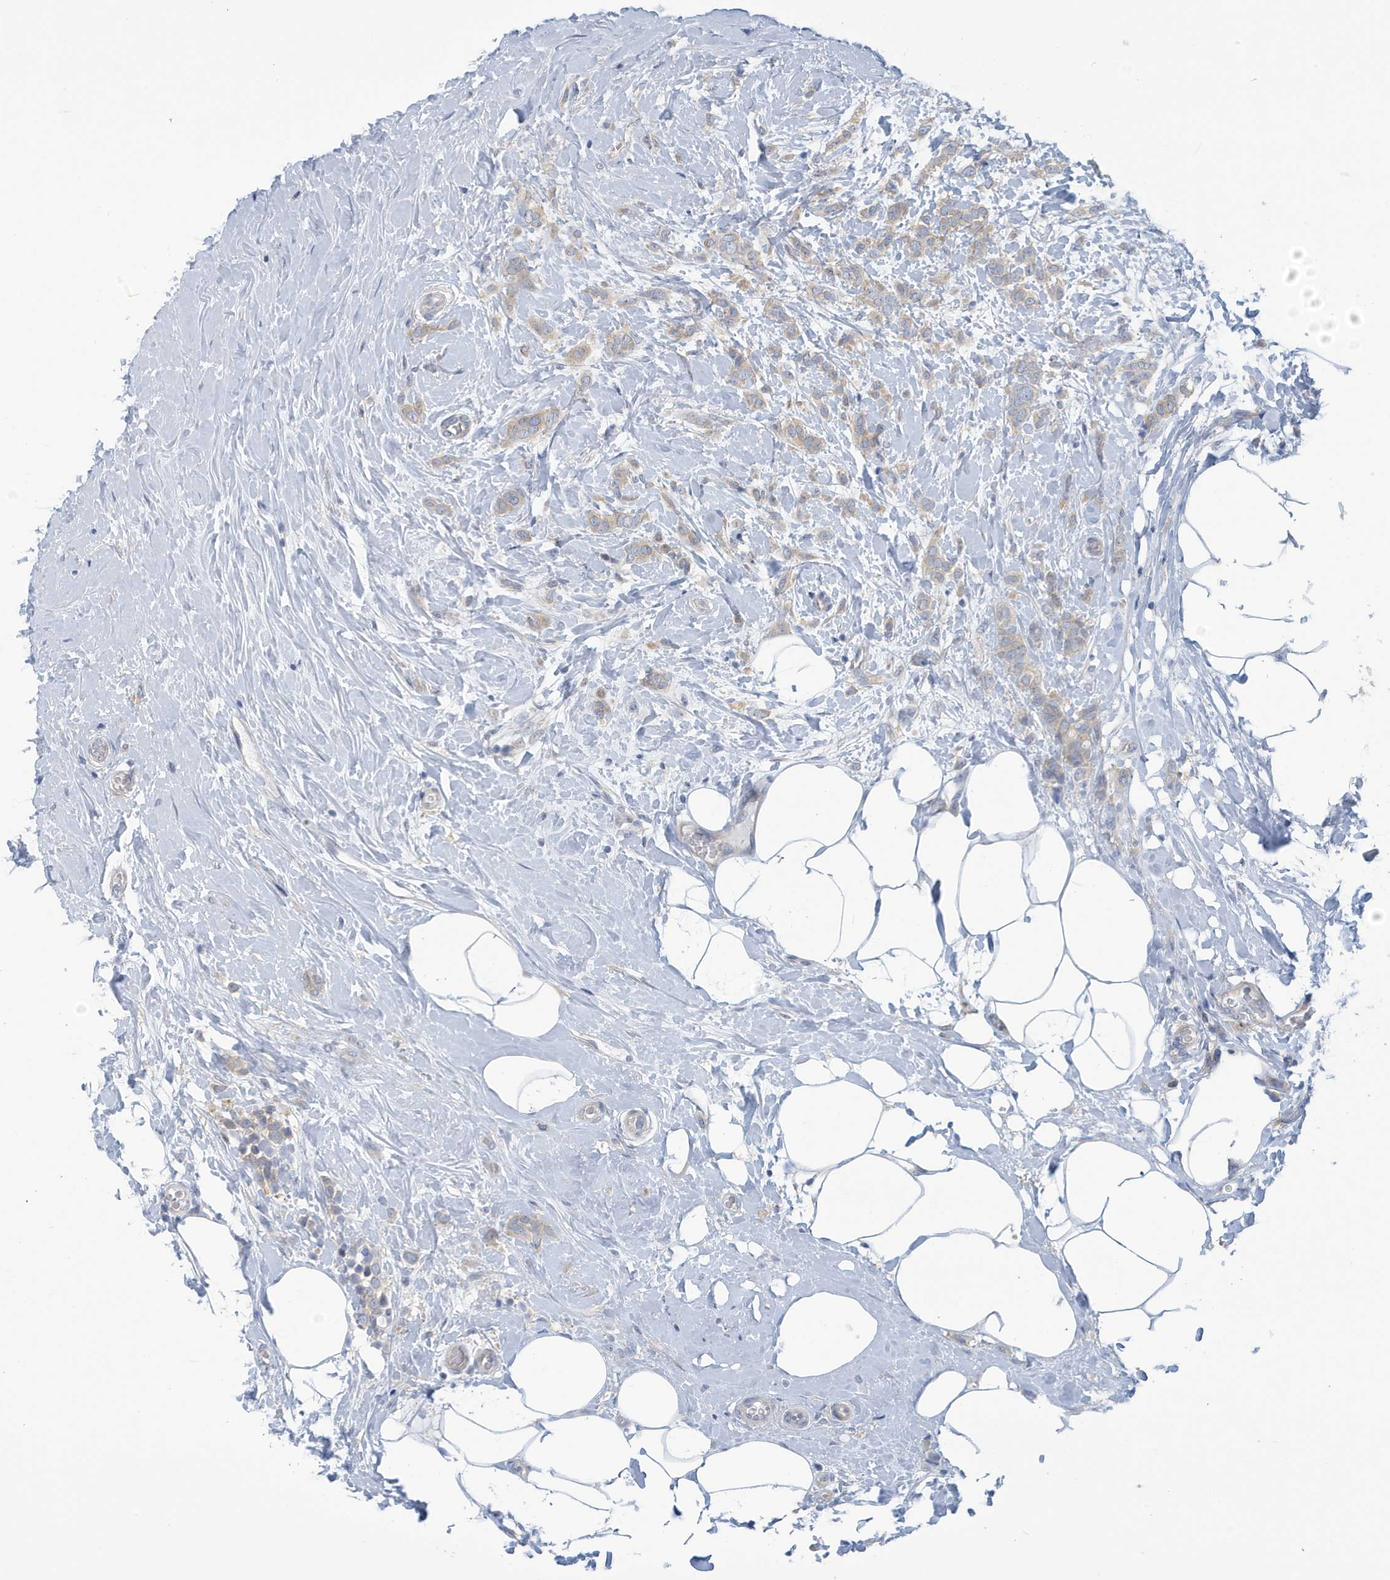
{"staining": {"intensity": "weak", "quantity": ">75%", "location": "cytoplasmic/membranous"}, "tissue": "breast cancer", "cell_type": "Tumor cells", "image_type": "cancer", "snomed": [{"axis": "morphology", "description": "Lobular carcinoma, in situ"}, {"axis": "morphology", "description": "Lobular carcinoma"}, {"axis": "topography", "description": "Breast"}], "caption": "Weak cytoplasmic/membranous positivity is appreciated in approximately >75% of tumor cells in breast lobular carcinoma.", "gene": "VTA1", "patient": {"sex": "female", "age": 41}}